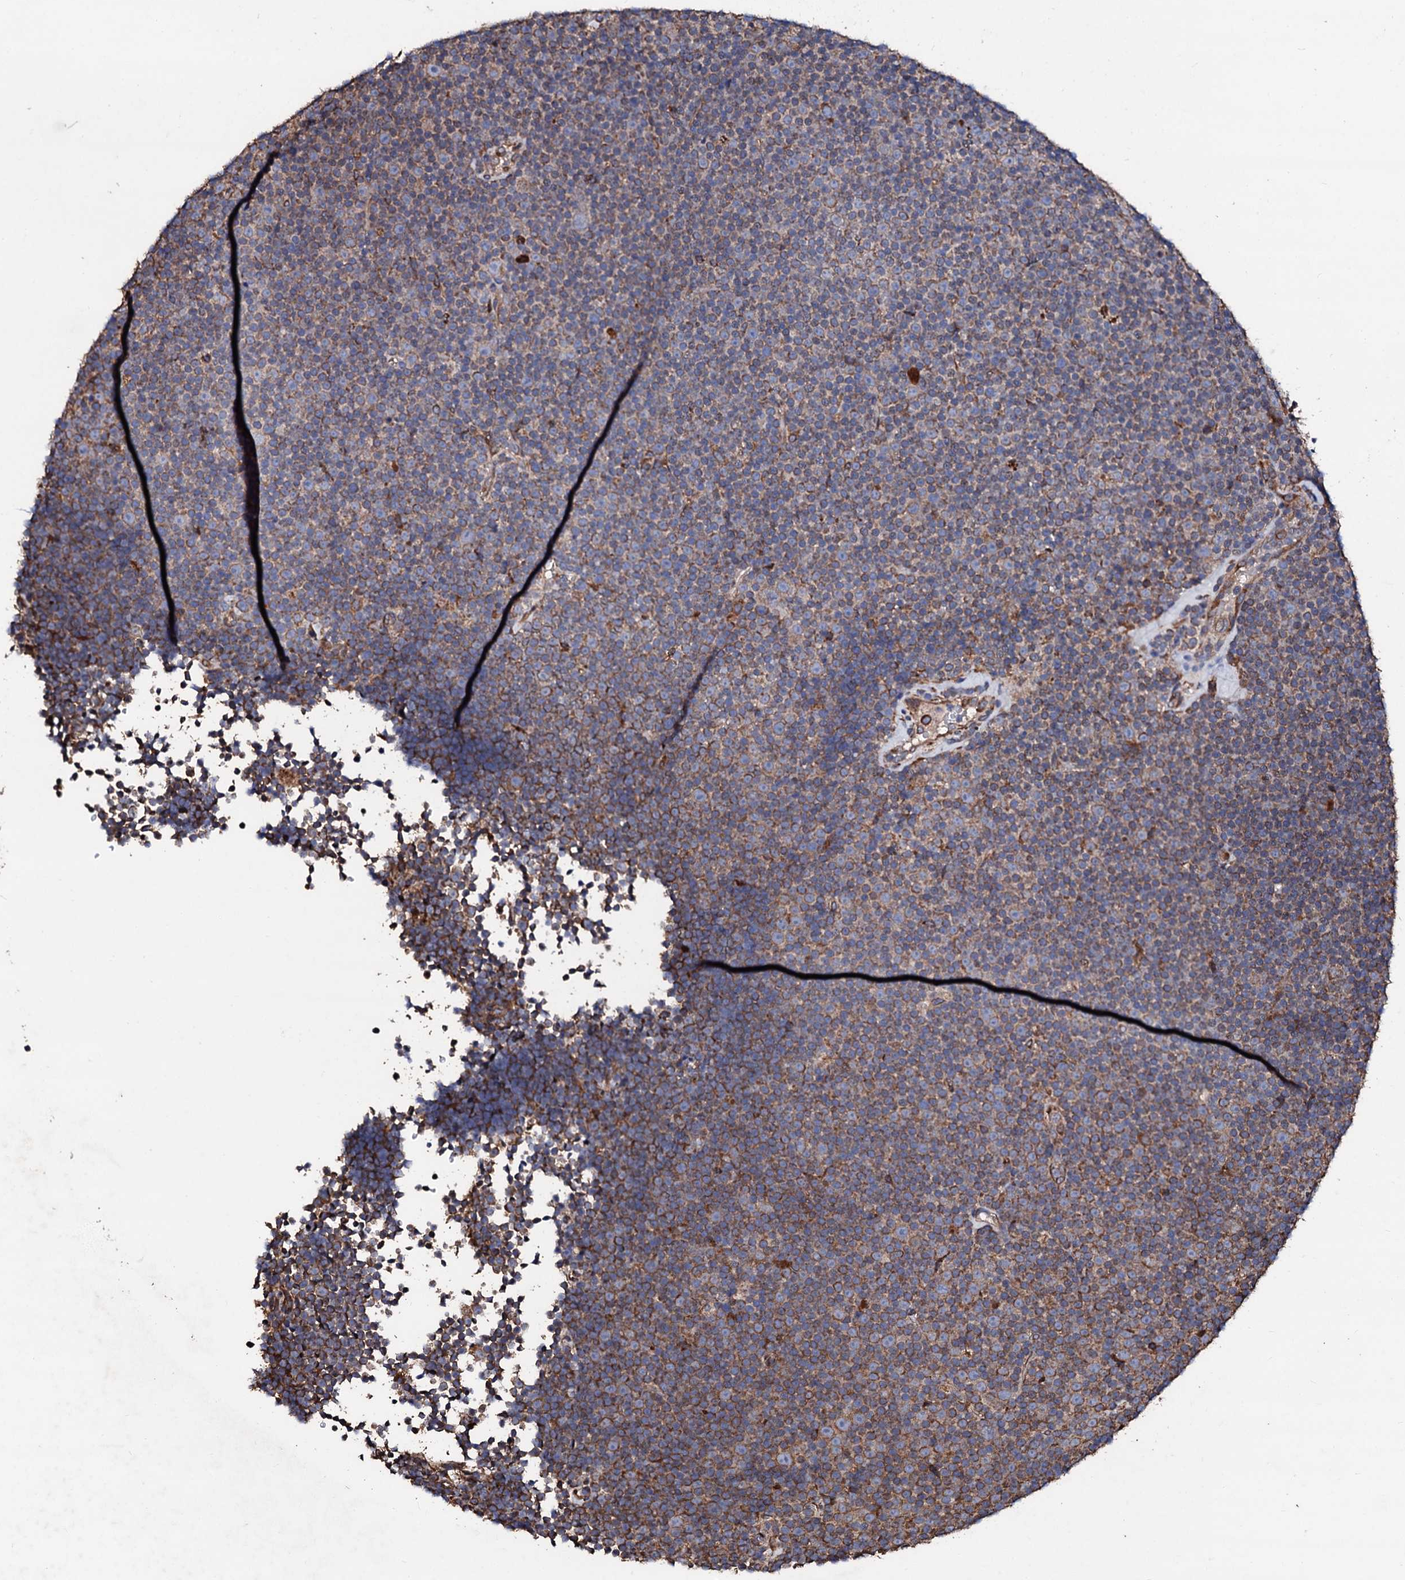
{"staining": {"intensity": "weak", "quantity": "25%-75%", "location": "cytoplasmic/membranous"}, "tissue": "lymphoma", "cell_type": "Tumor cells", "image_type": "cancer", "snomed": [{"axis": "morphology", "description": "Malignant lymphoma, non-Hodgkin's type, Low grade"}, {"axis": "topography", "description": "Lymph node"}], "caption": "Immunohistochemical staining of human lymphoma exhibits low levels of weak cytoplasmic/membranous staining in about 25%-75% of tumor cells.", "gene": "CKAP5", "patient": {"sex": "female", "age": 67}}